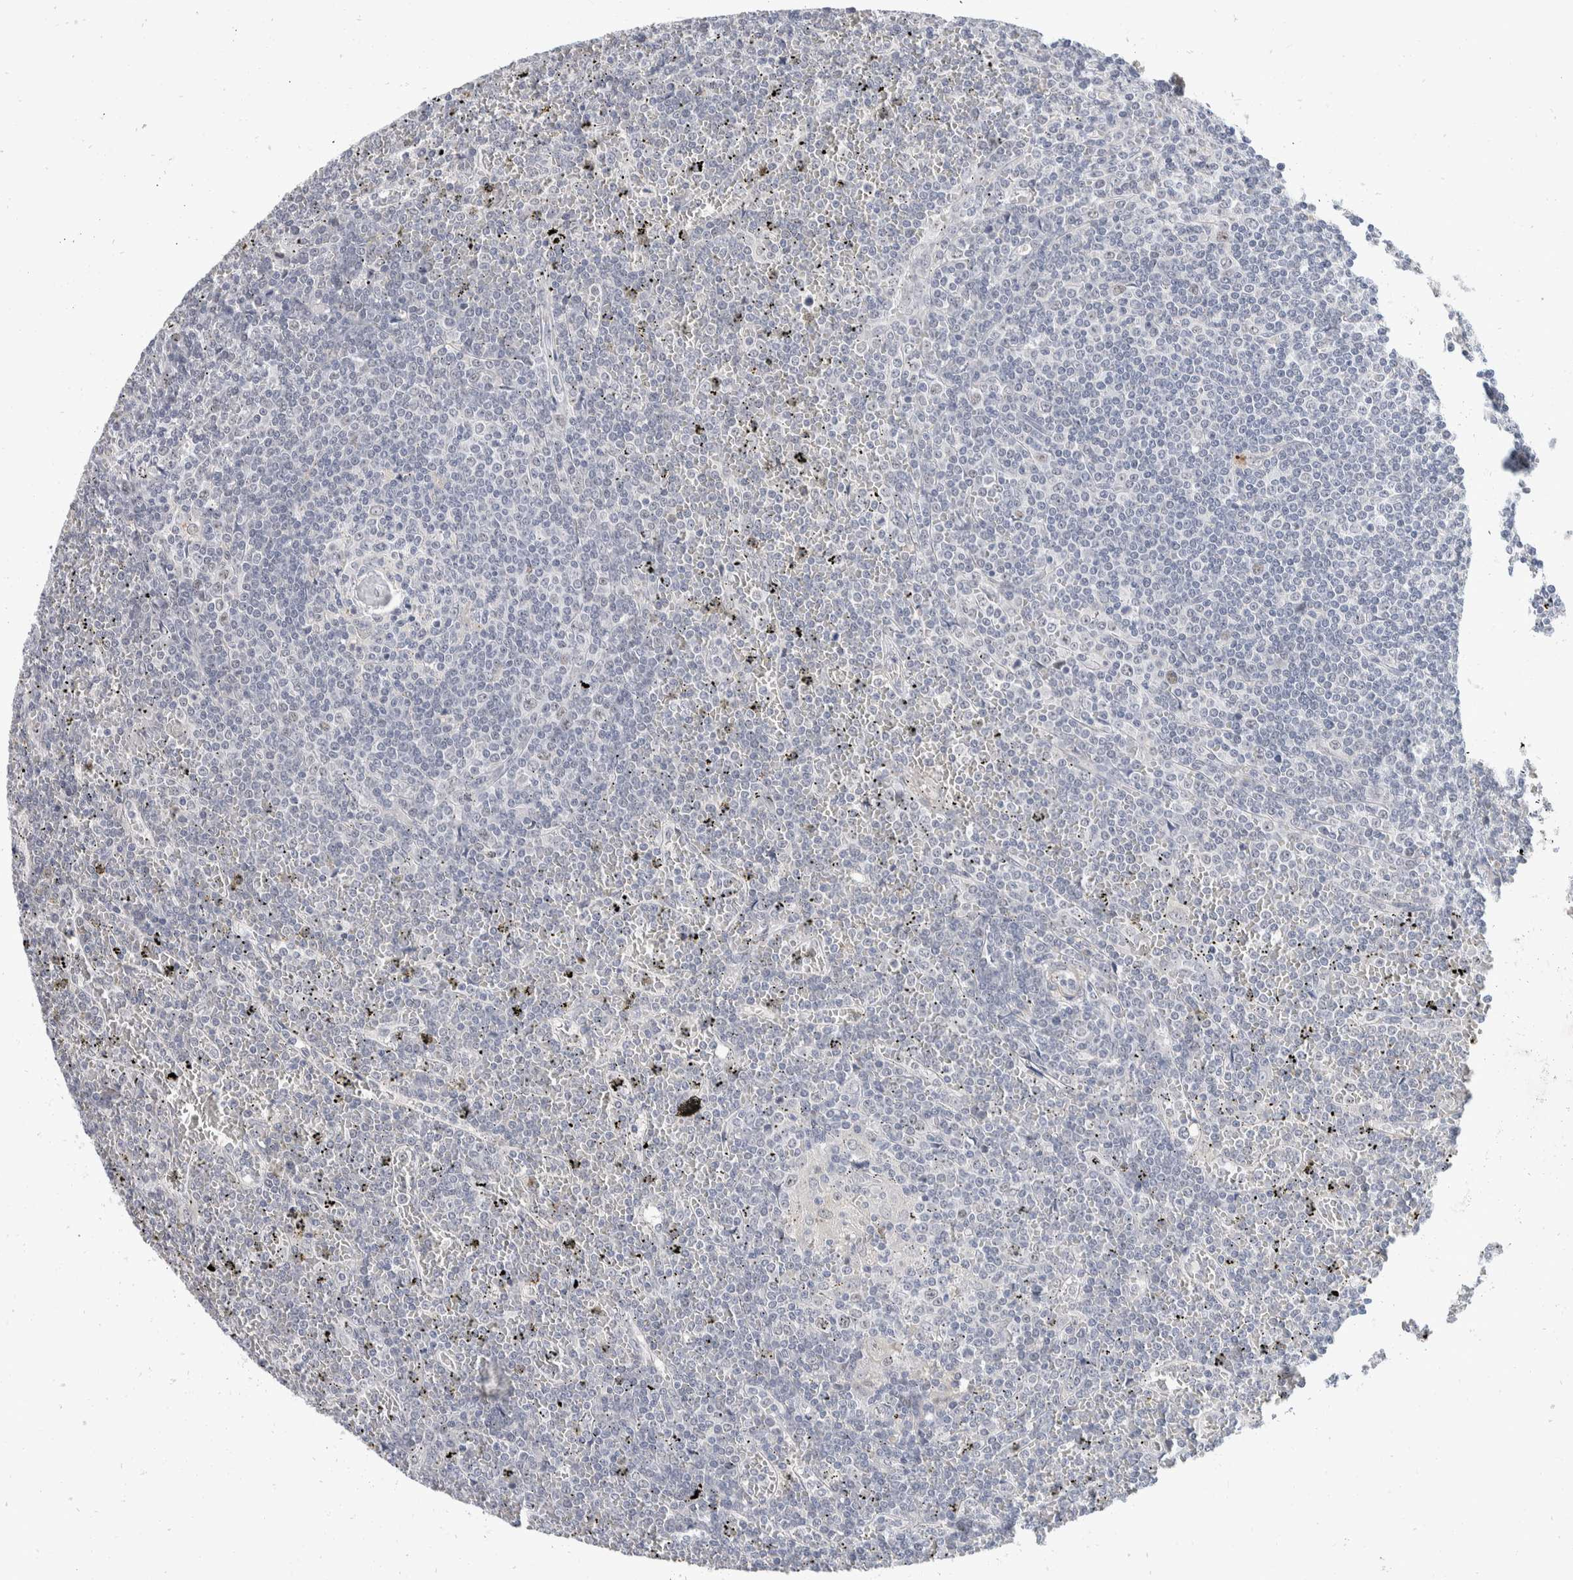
{"staining": {"intensity": "negative", "quantity": "none", "location": "none"}, "tissue": "lymphoma", "cell_type": "Tumor cells", "image_type": "cancer", "snomed": [{"axis": "morphology", "description": "Malignant lymphoma, non-Hodgkin's type, Low grade"}, {"axis": "topography", "description": "Spleen"}], "caption": "The micrograph shows no staining of tumor cells in low-grade malignant lymphoma, non-Hodgkin's type.", "gene": "CATSPERD", "patient": {"sex": "female", "age": 19}}